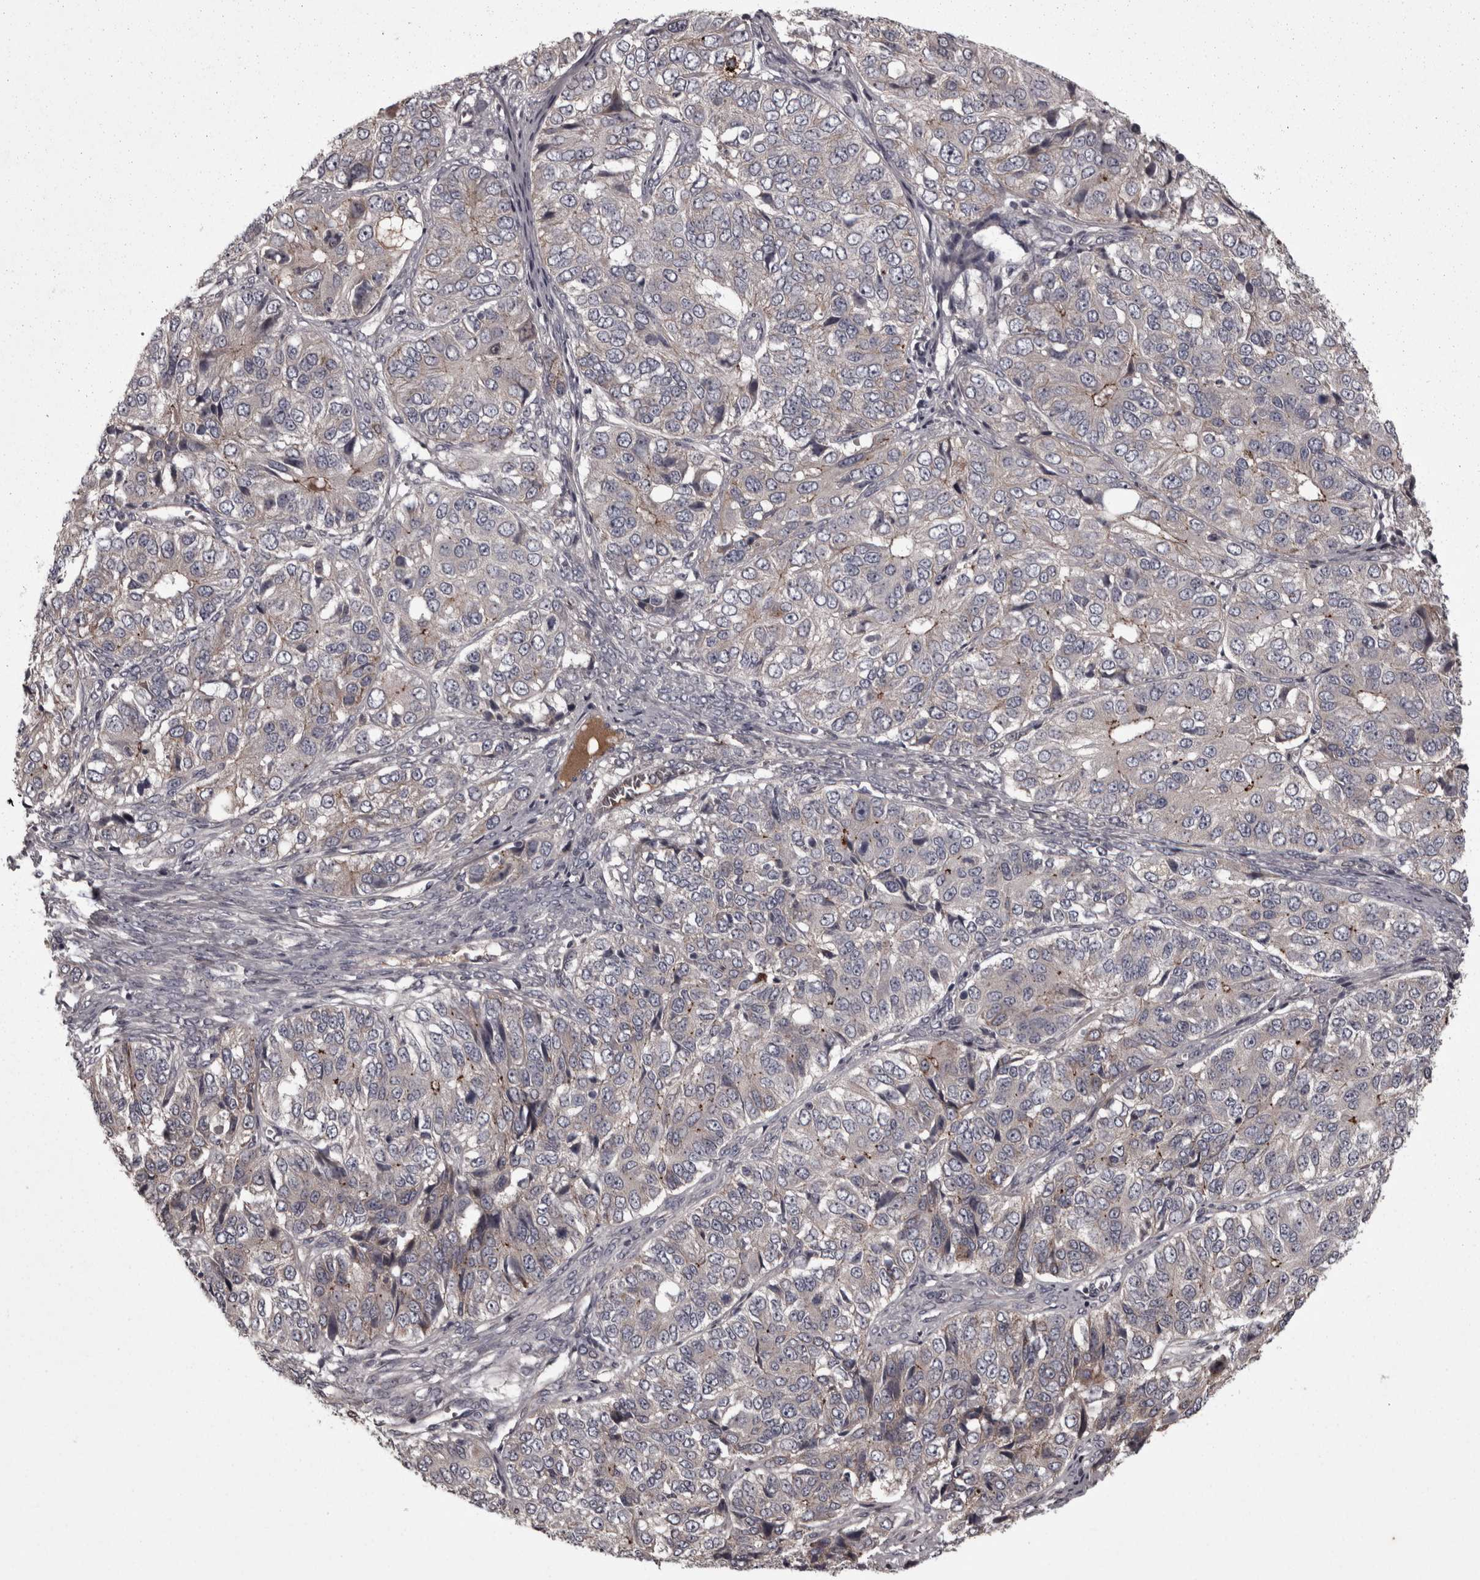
{"staining": {"intensity": "negative", "quantity": "none", "location": "none"}, "tissue": "ovarian cancer", "cell_type": "Tumor cells", "image_type": "cancer", "snomed": [{"axis": "morphology", "description": "Carcinoma, endometroid"}, {"axis": "topography", "description": "Ovary"}], "caption": "Image shows no significant protein expression in tumor cells of ovarian cancer. (Stains: DAB (3,3'-diaminobenzidine) immunohistochemistry with hematoxylin counter stain, Microscopy: brightfield microscopy at high magnification).", "gene": "PCDH17", "patient": {"sex": "female", "age": 51}}